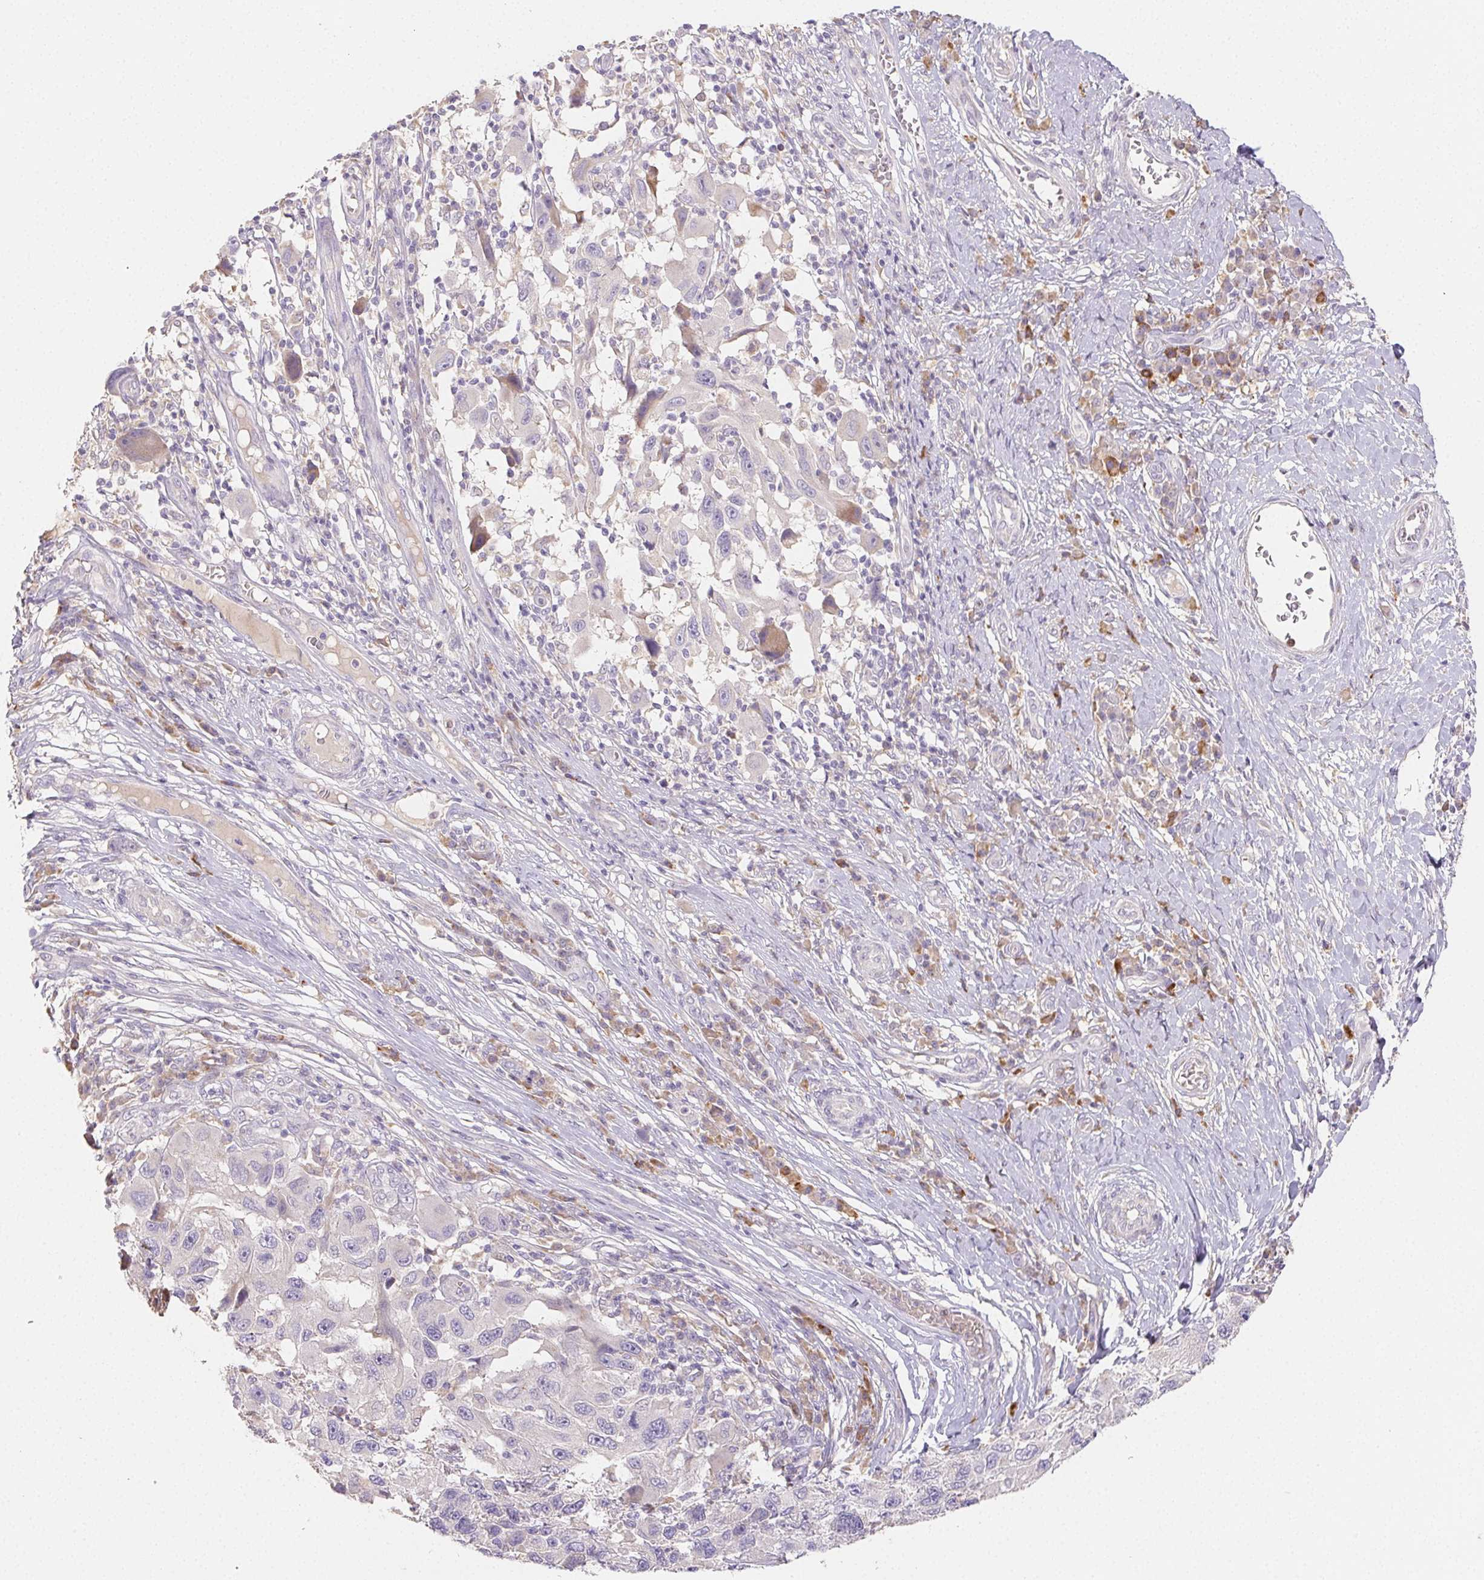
{"staining": {"intensity": "negative", "quantity": "none", "location": "none"}, "tissue": "melanoma", "cell_type": "Tumor cells", "image_type": "cancer", "snomed": [{"axis": "morphology", "description": "Malignant melanoma, NOS"}, {"axis": "topography", "description": "Skin"}], "caption": "DAB (3,3'-diaminobenzidine) immunohistochemical staining of human malignant melanoma displays no significant staining in tumor cells.", "gene": "ACVR1B", "patient": {"sex": "male", "age": 53}}